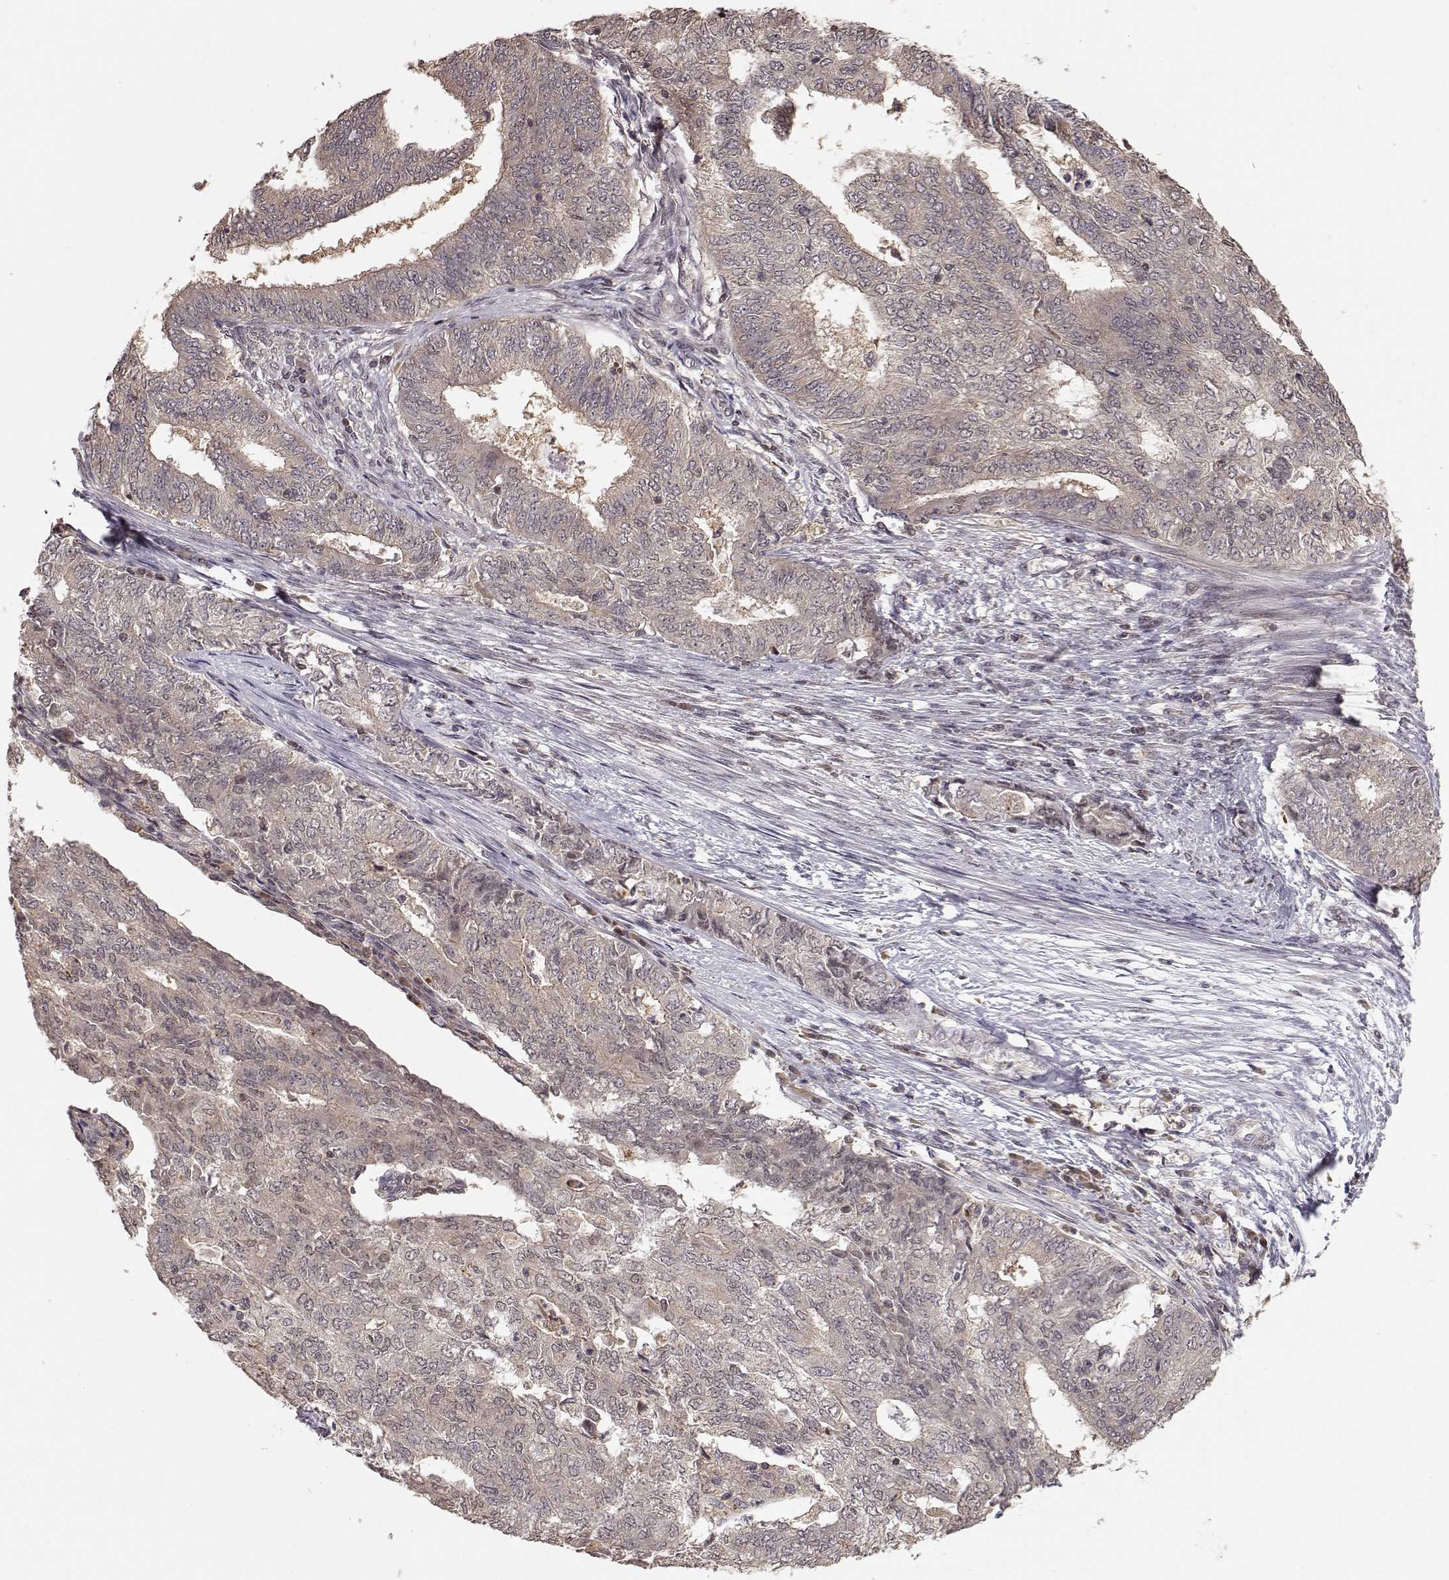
{"staining": {"intensity": "weak", "quantity": "25%-75%", "location": "cytoplasmic/membranous"}, "tissue": "endometrial cancer", "cell_type": "Tumor cells", "image_type": "cancer", "snomed": [{"axis": "morphology", "description": "Adenocarcinoma, NOS"}, {"axis": "topography", "description": "Endometrium"}], "caption": "Immunohistochemistry micrograph of neoplastic tissue: adenocarcinoma (endometrial) stained using immunohistochemistry (IHC) reveals low levels of weak protein expression localized specifically in the cytoplasmic/membranous of tumor cells, appearing as a cytoplasmic/membranous brown color.", "gene": "PLEKHG3", "patient": {"sex": "female", "age": 62}}